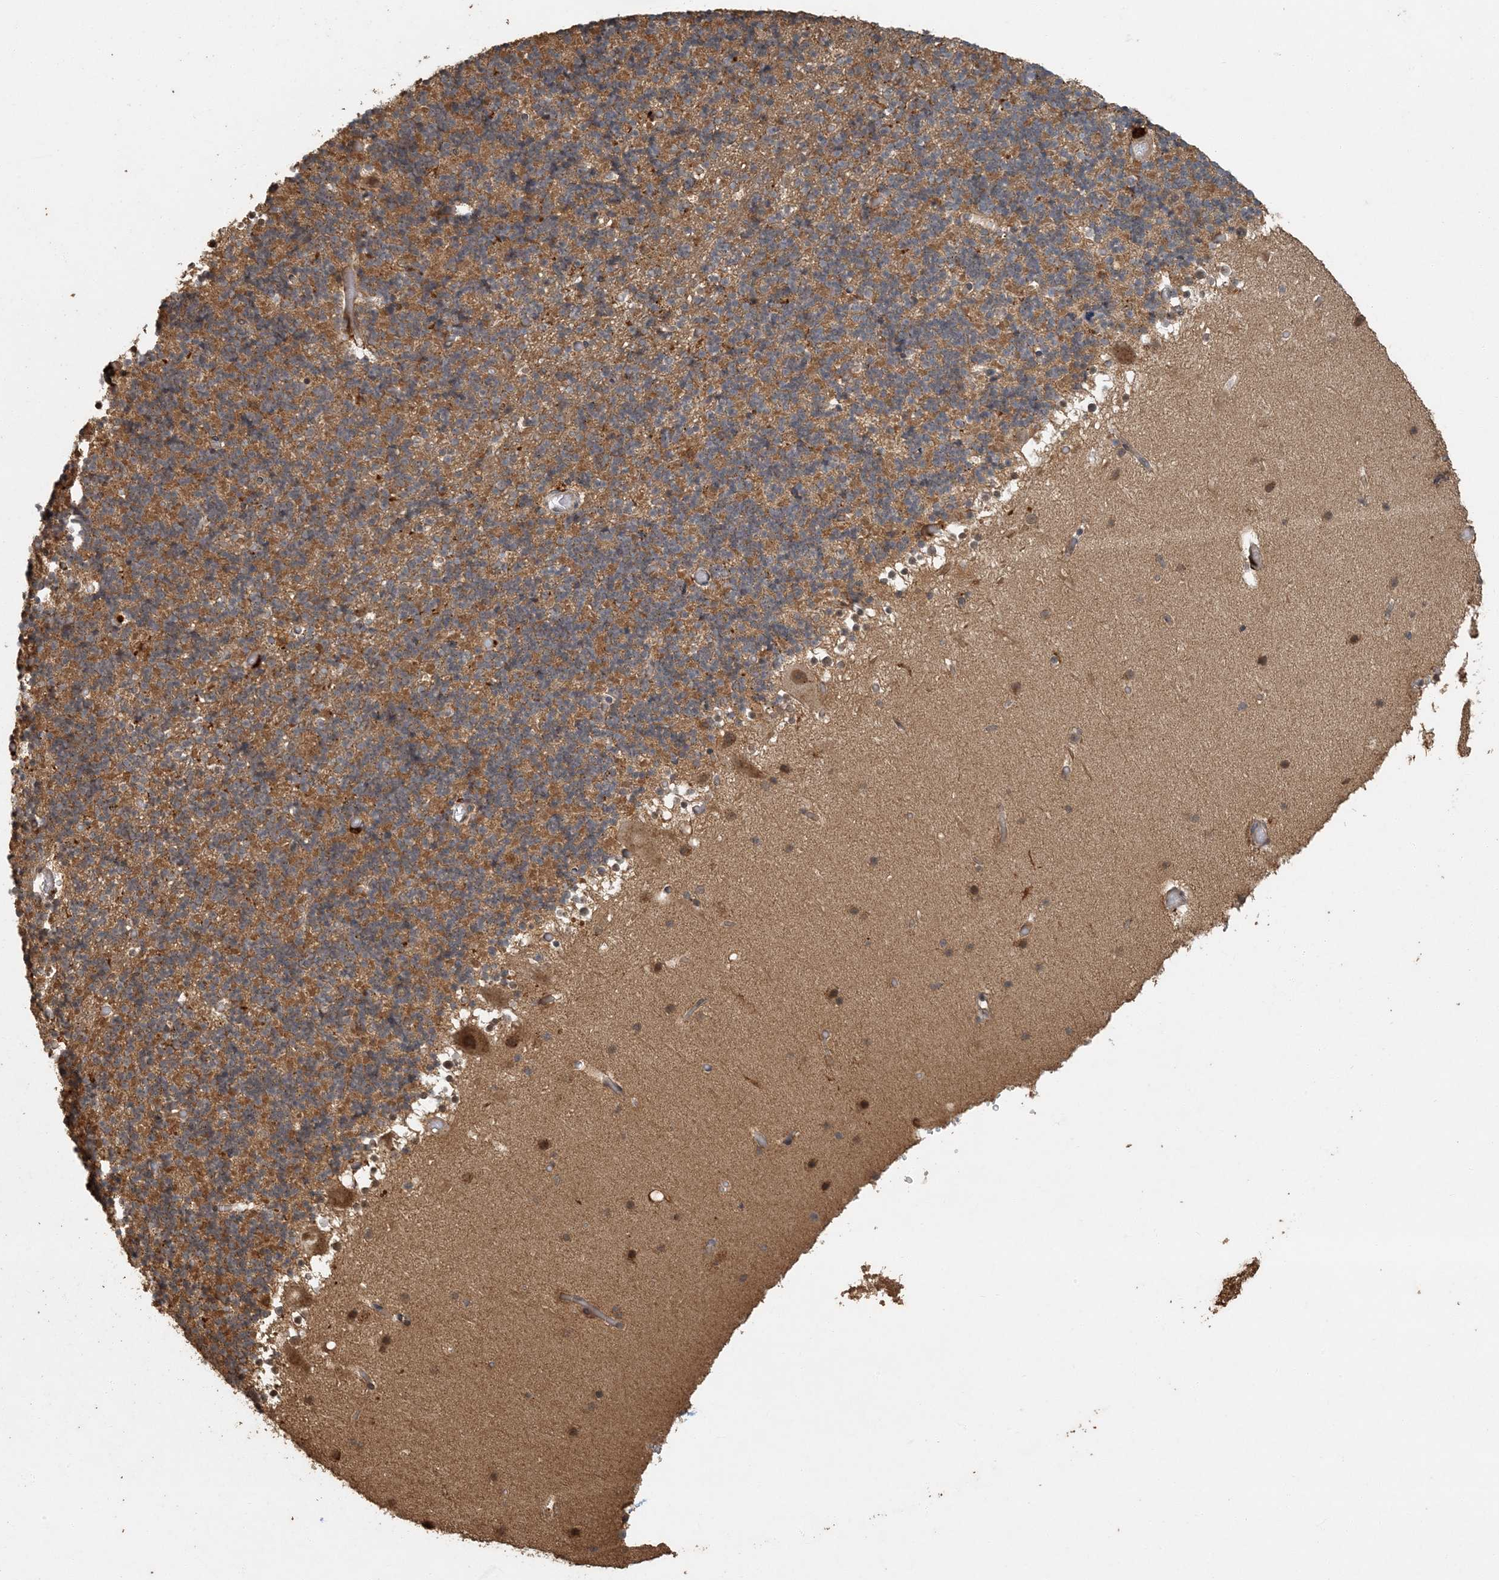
{"staining": {"intensity": "moderate", "quantity": "25%-75%", "location": "cytoplasmic/membranous"}, "tissue": "cerebellum", "cell_type": "Cells in granular layer", "image_type": "normal", "snomed": [{"axis": "morphology", "description": "Normal tissue, NOS"}, {"axis": "topography", "description": "Cerebellum"}], "caption": "This photomicrograph demonstrates immunohistochemistry (IHC) staining of normal cerebellum, with medium moderate cytoplasmic/membranous positivity in about 25%-75% of cells in granular layer.", "gene": "AK9", "patient": {"sex": "male", "age": 57}}